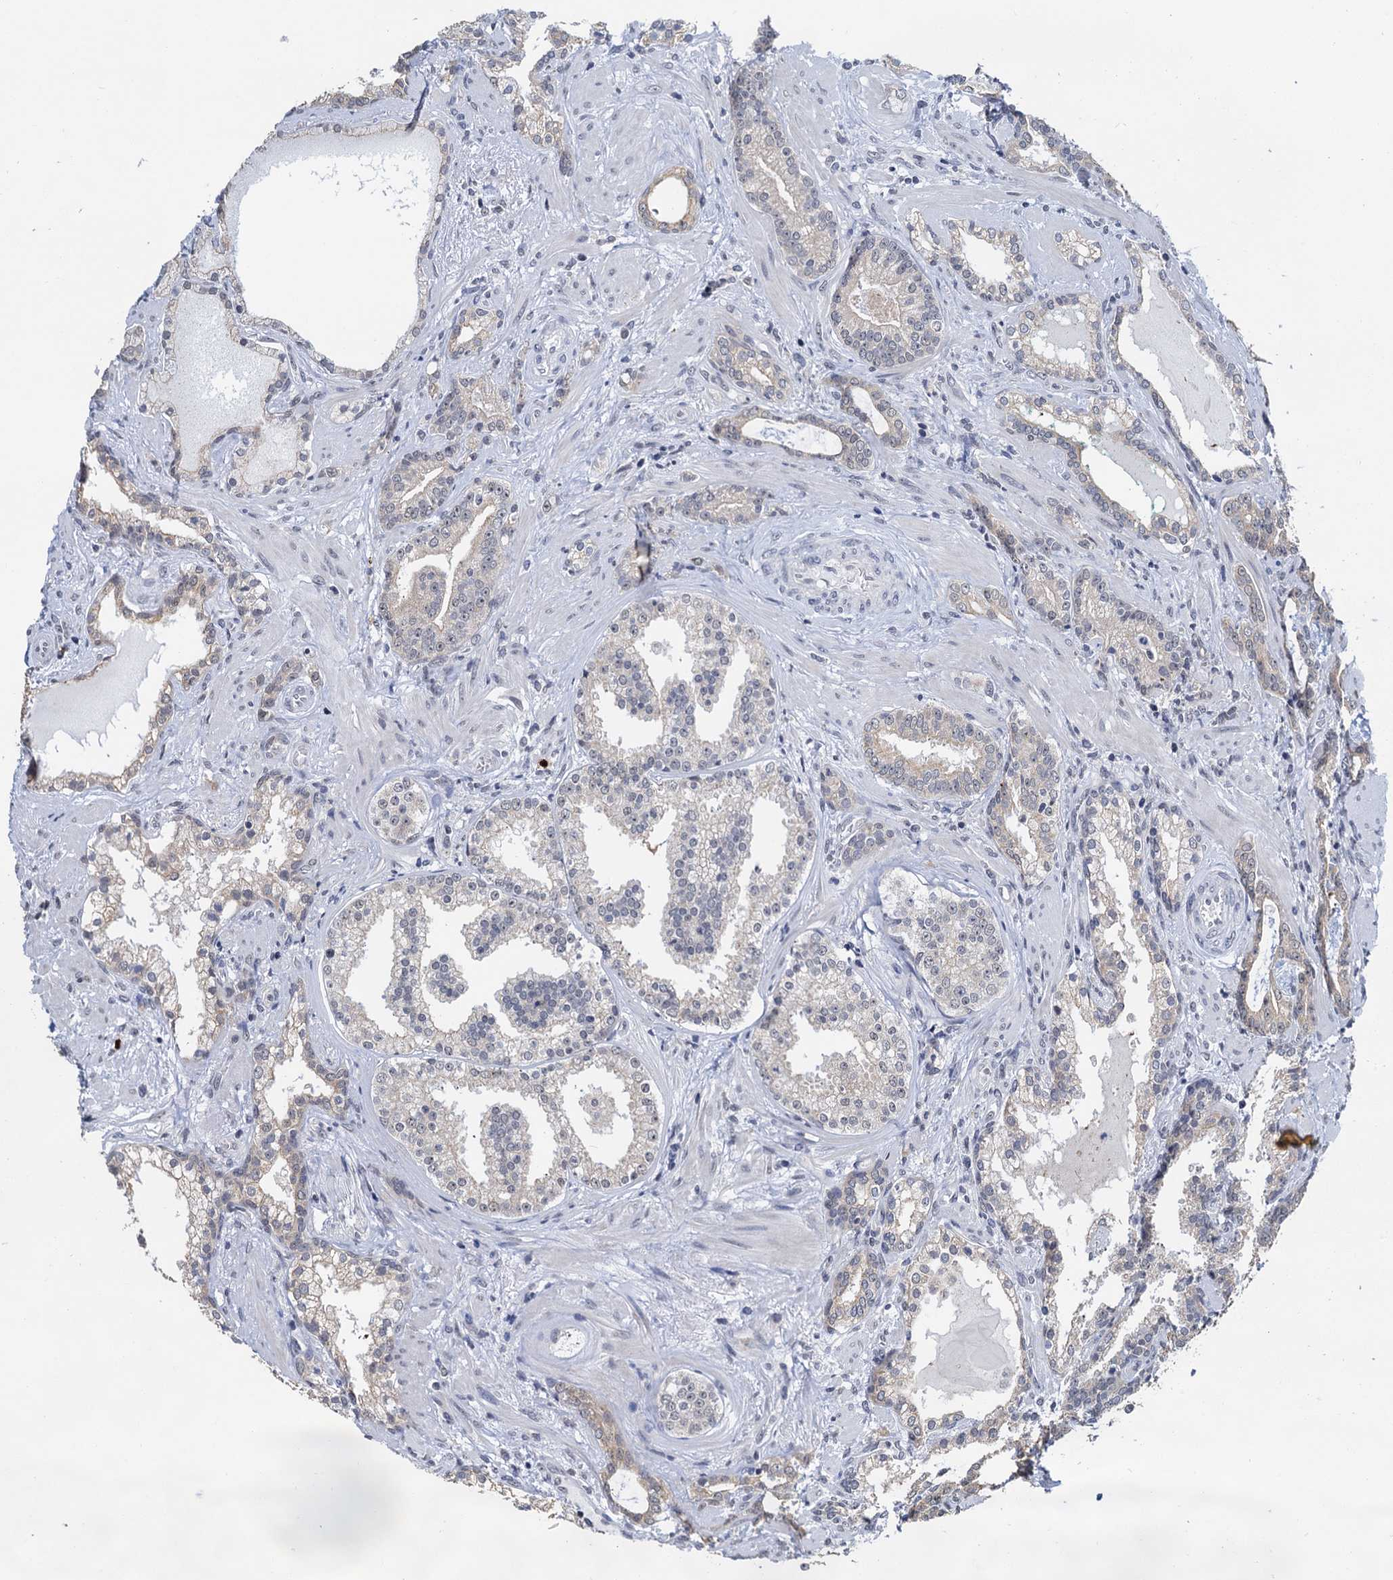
{"staining": {"intensity": "weak", "quantity": "<25%", "location": "cytoplasmic/membranous"}, "tissue": "prostate cancer", "cell_type": "Tumor cells", "image_type": "cancer", "snomed": [{"axis": "morphology", "description": "Adenocarcinoma, High grade"}, {"axis": "topography", "description": "Prostate"}], "caption": "Immunohistochemistry (IHC) of adenocarcinoma (high-grade) (prostate) demonstrates no positivity in tumor cells.", "gene": "NAT10", "patient": {"sex": "male", "age": 58}}